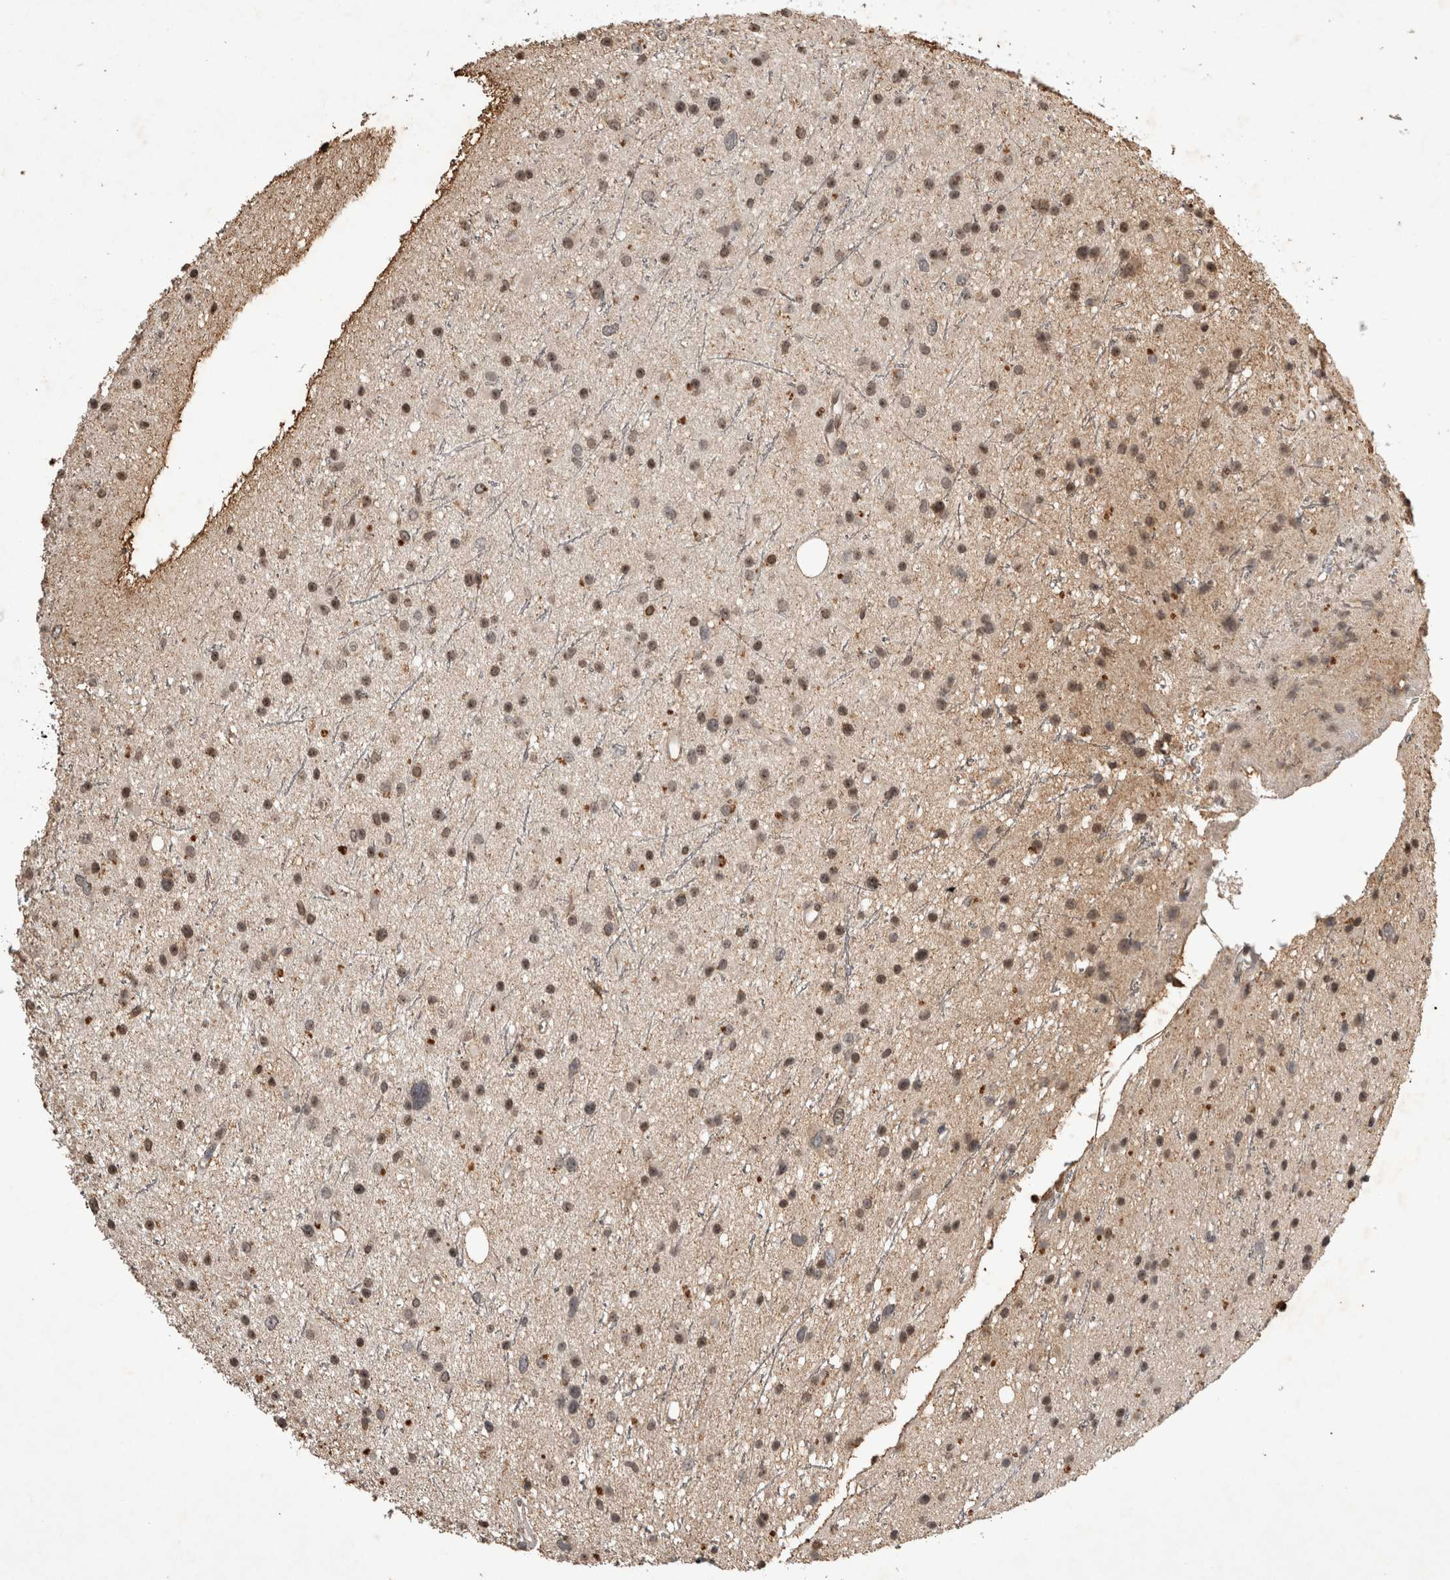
{"staining": {"intensity": "moderate", "quantity": ">75%", "location": "nuclear"}, "tissue": "glioma", "cell_type": "Tumor cells", "image_type": "cancer", "snomed": [{"axis": "morphology", "description": "Glioma, malignant, Low grade"}, {"axis": "topography", "description": "Cerebral cortex"}], "caption": "Human malignant glioma (low-grade) stained with a protein marker exhibits moderate staining in tumor cells.", "gene": "HRK", "patient": {"sex": "female", "age": 39}}